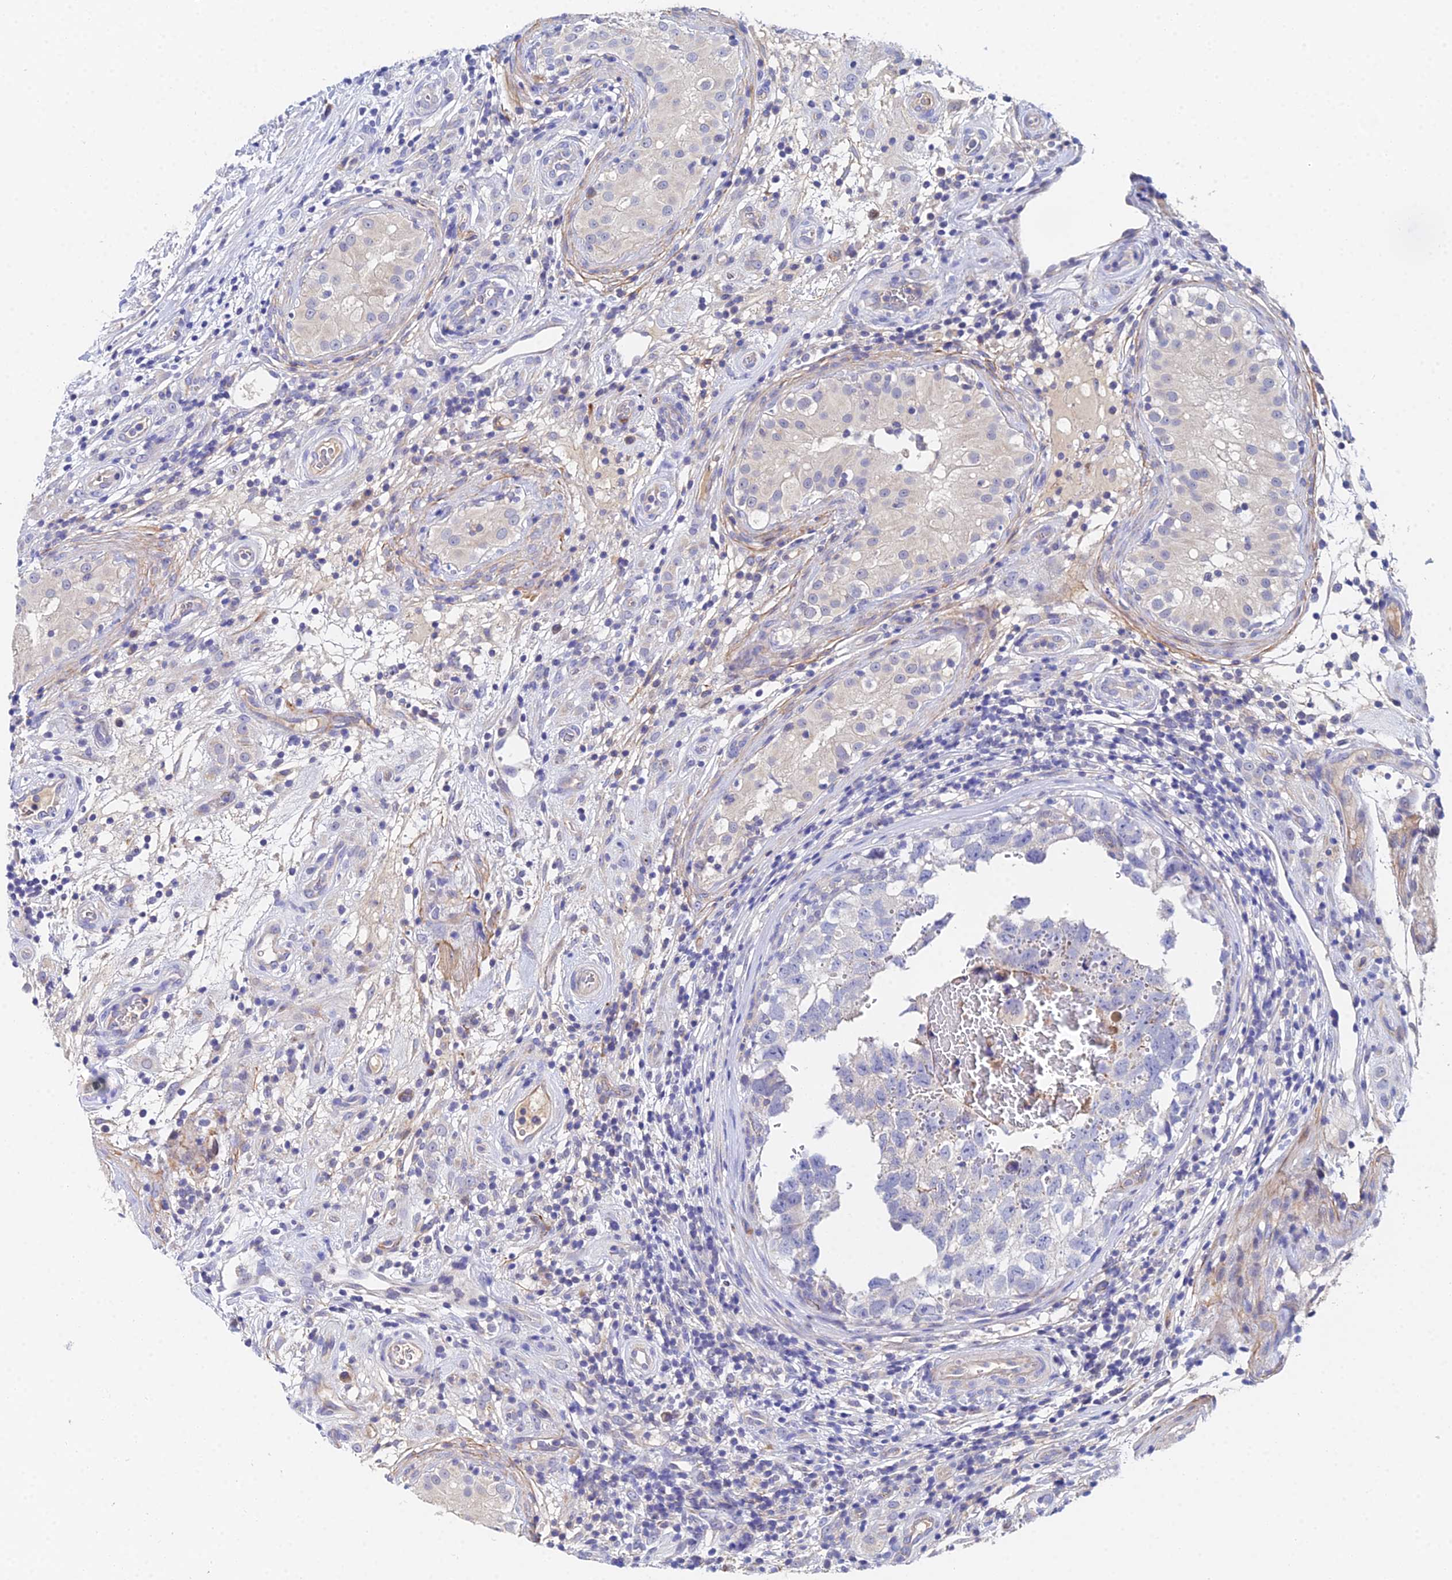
{"staining": {"intensity": "weak", "quantity": "<25%", "location": "cytoplasmic/membranous"}, "tissue": "testis cancer", "cell_type": "Tumor cells", "image_type": "cancer", "snomed": [{"axis": "morphology", "description": "Seminoma, NOS"}, {"axis": "morphology", "description": "Carcinoma, Embryonal, NOS"}, {"axis": "topography", "description": "Testis"}], "caption": "DAB immunohistochemical staining of human seminoma (testis) demonstrates no significant staining in tumor cells.", "gene": "UBE2L3", "patient": {"sex": "male", "age": 29}}